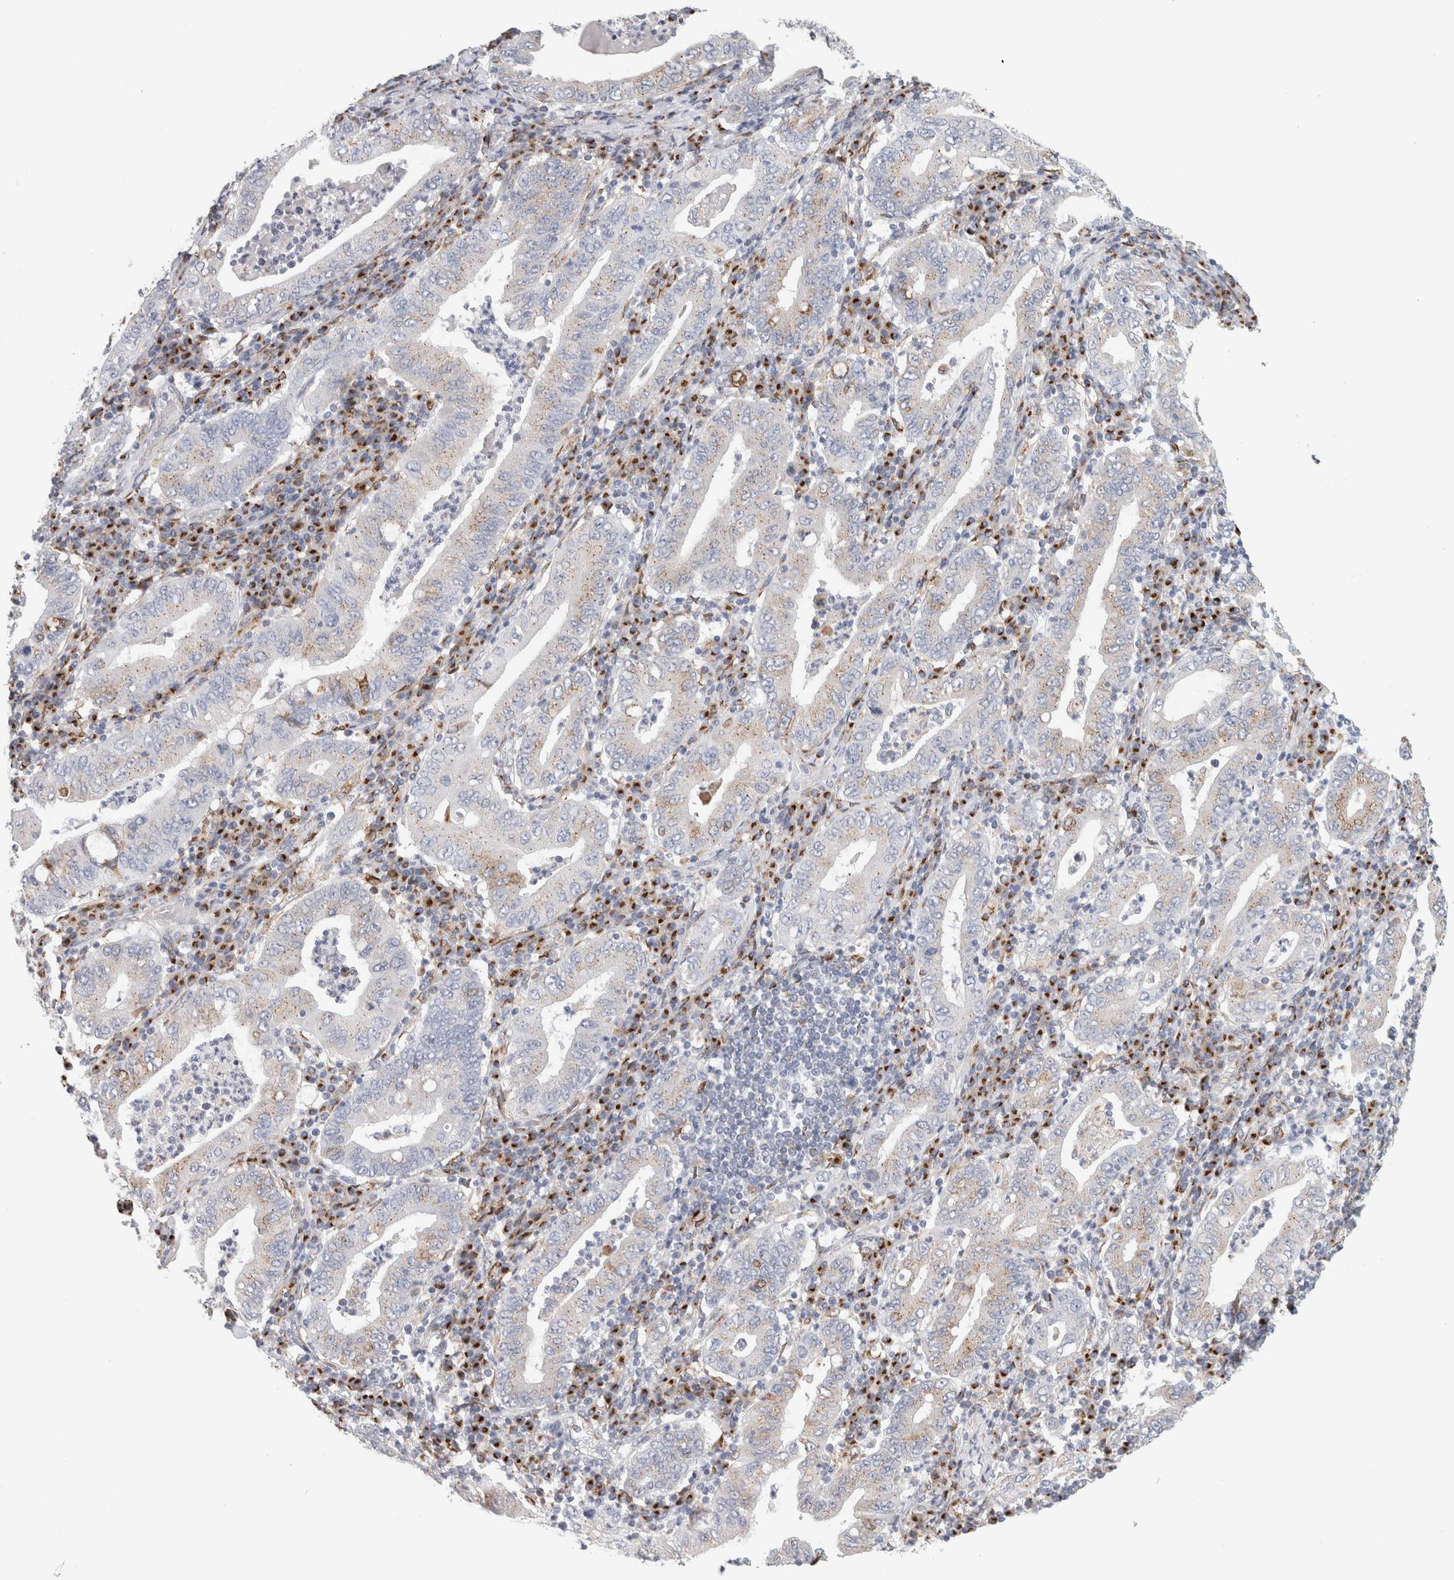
{"staining": {"intensity": "weak", "quantity": "25%-75%", "location": "cytoplasmic/membranous"}, "tissue": "stomach cancer", "cell_type": "Tumor cells", "image_type": "cancer", "snomed": [{"axis": "morphology", "description": "Normal tissue, NOS"}, {"axis": "morphology", "description": "Adenocarcinoma, NOS"}, {"axis": "topography", "description": "Esophagus"}, {"axis": "topography", "description": "Stomach, upper"}, {"axis": "topography", "description": "Peripheral nerve tissue"}], "caption": "Adenocarcinoma (stomach) was stained to show a protein in brown. There is low levels of weak cytoplasmic/membranous positivity in about 25%-75% of tumor cells. The staining is performed using DAB brown chromogen to label protein expression. The nuclei are counter-stained blue using hematoxylin.", "gene": "MCFD2", "patient": {"sex": "male", "age": 62}}